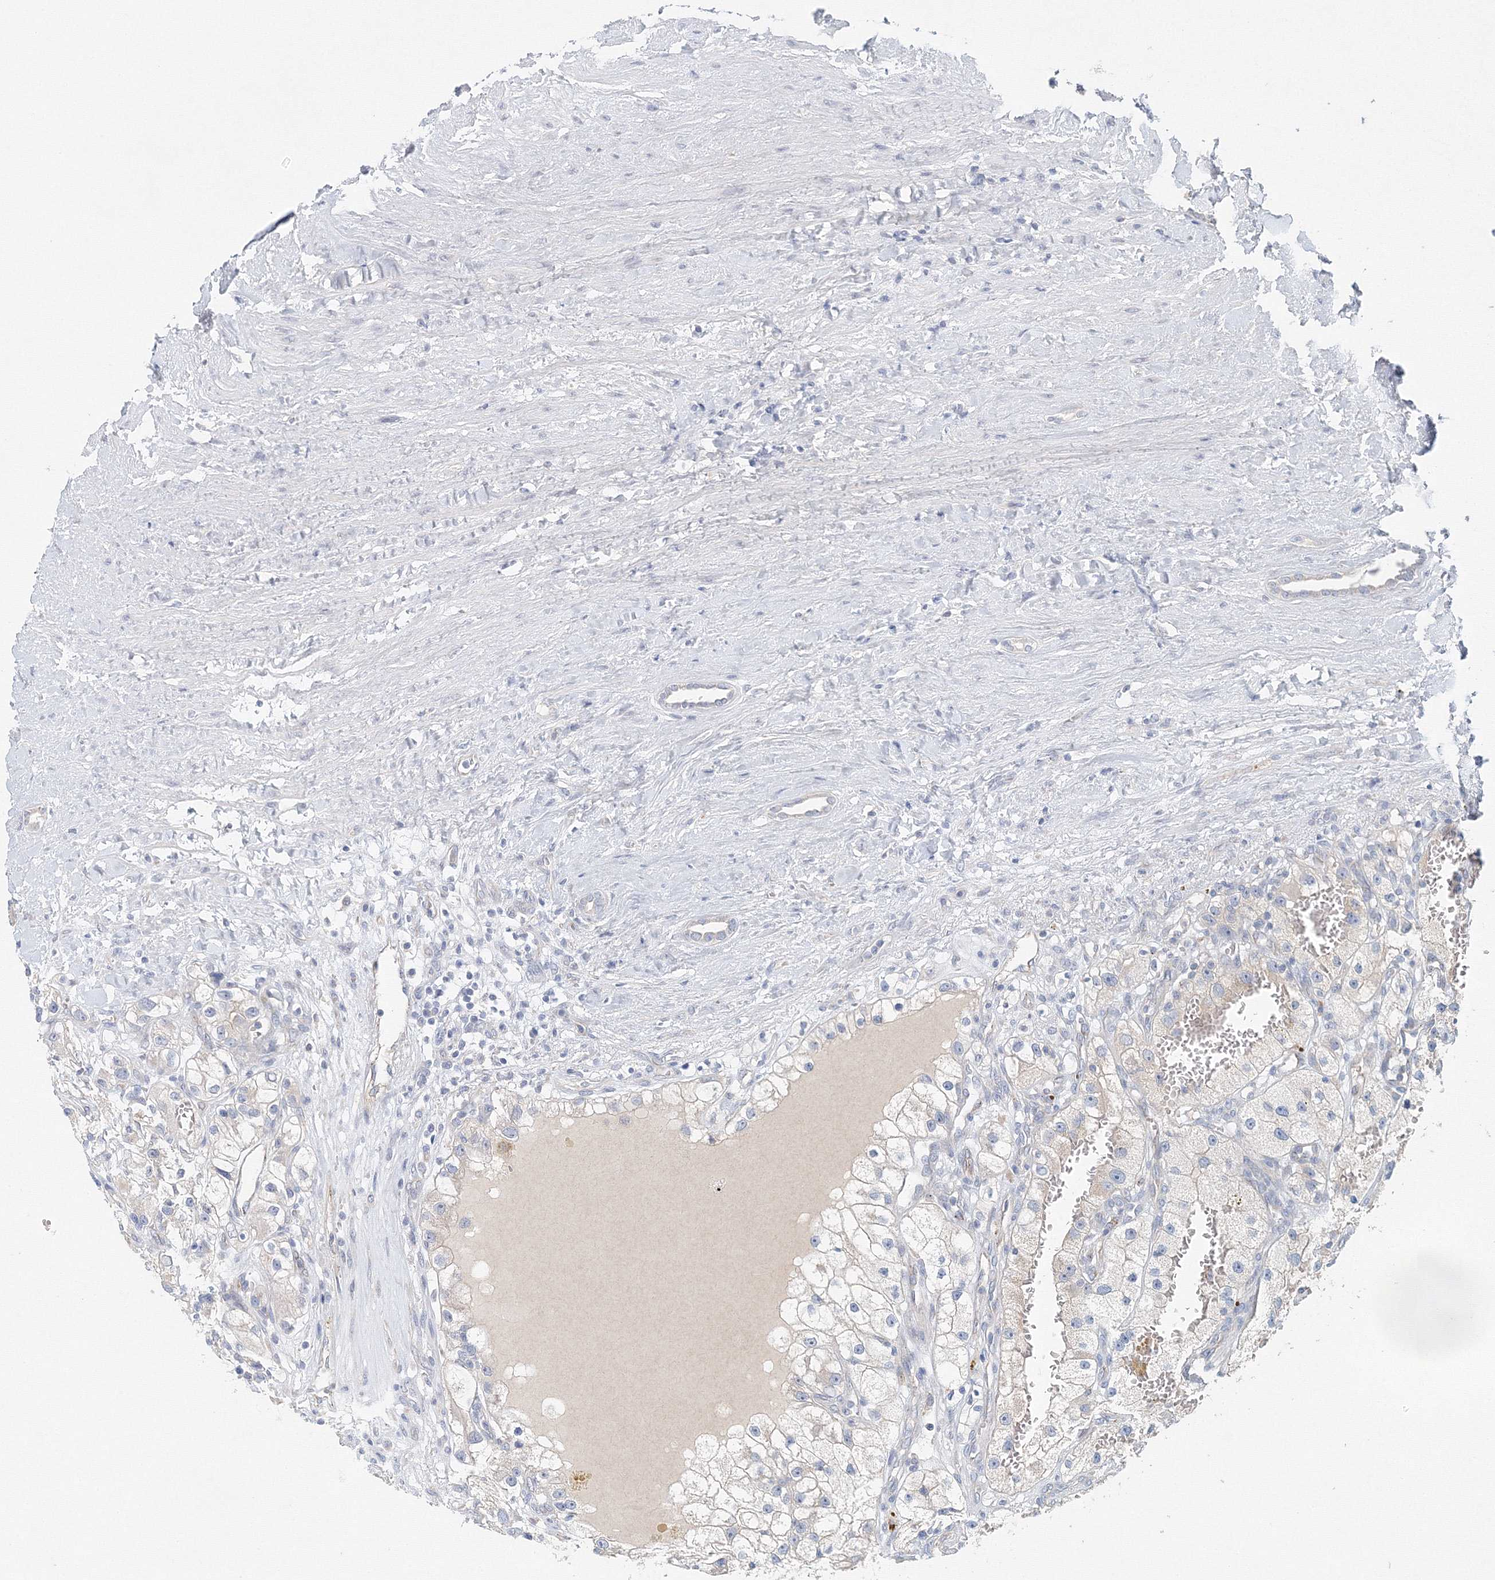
{"staining": {"intensity": "negative", "quantity": "none", "location": "none"}, "tissue": "renal cancer", "cell_type": "Tumor cells", "image_type": "cancer", "snomed": [{"axis": "morphology", "description": "Adenocarcinoma, NOS"}, {"axis": "topography", "description": "Kidney"}], "caption": "High magnification brightfield microscopy of renal adenocarcinoma stained with DAB (3,3'-diaminobenzidine) (brown) and counterstained with hematoxylin (blue): tumor cells show no significant positivity.", "gene": "WDR49", "patient": {"sex": "female", "age": 57}}